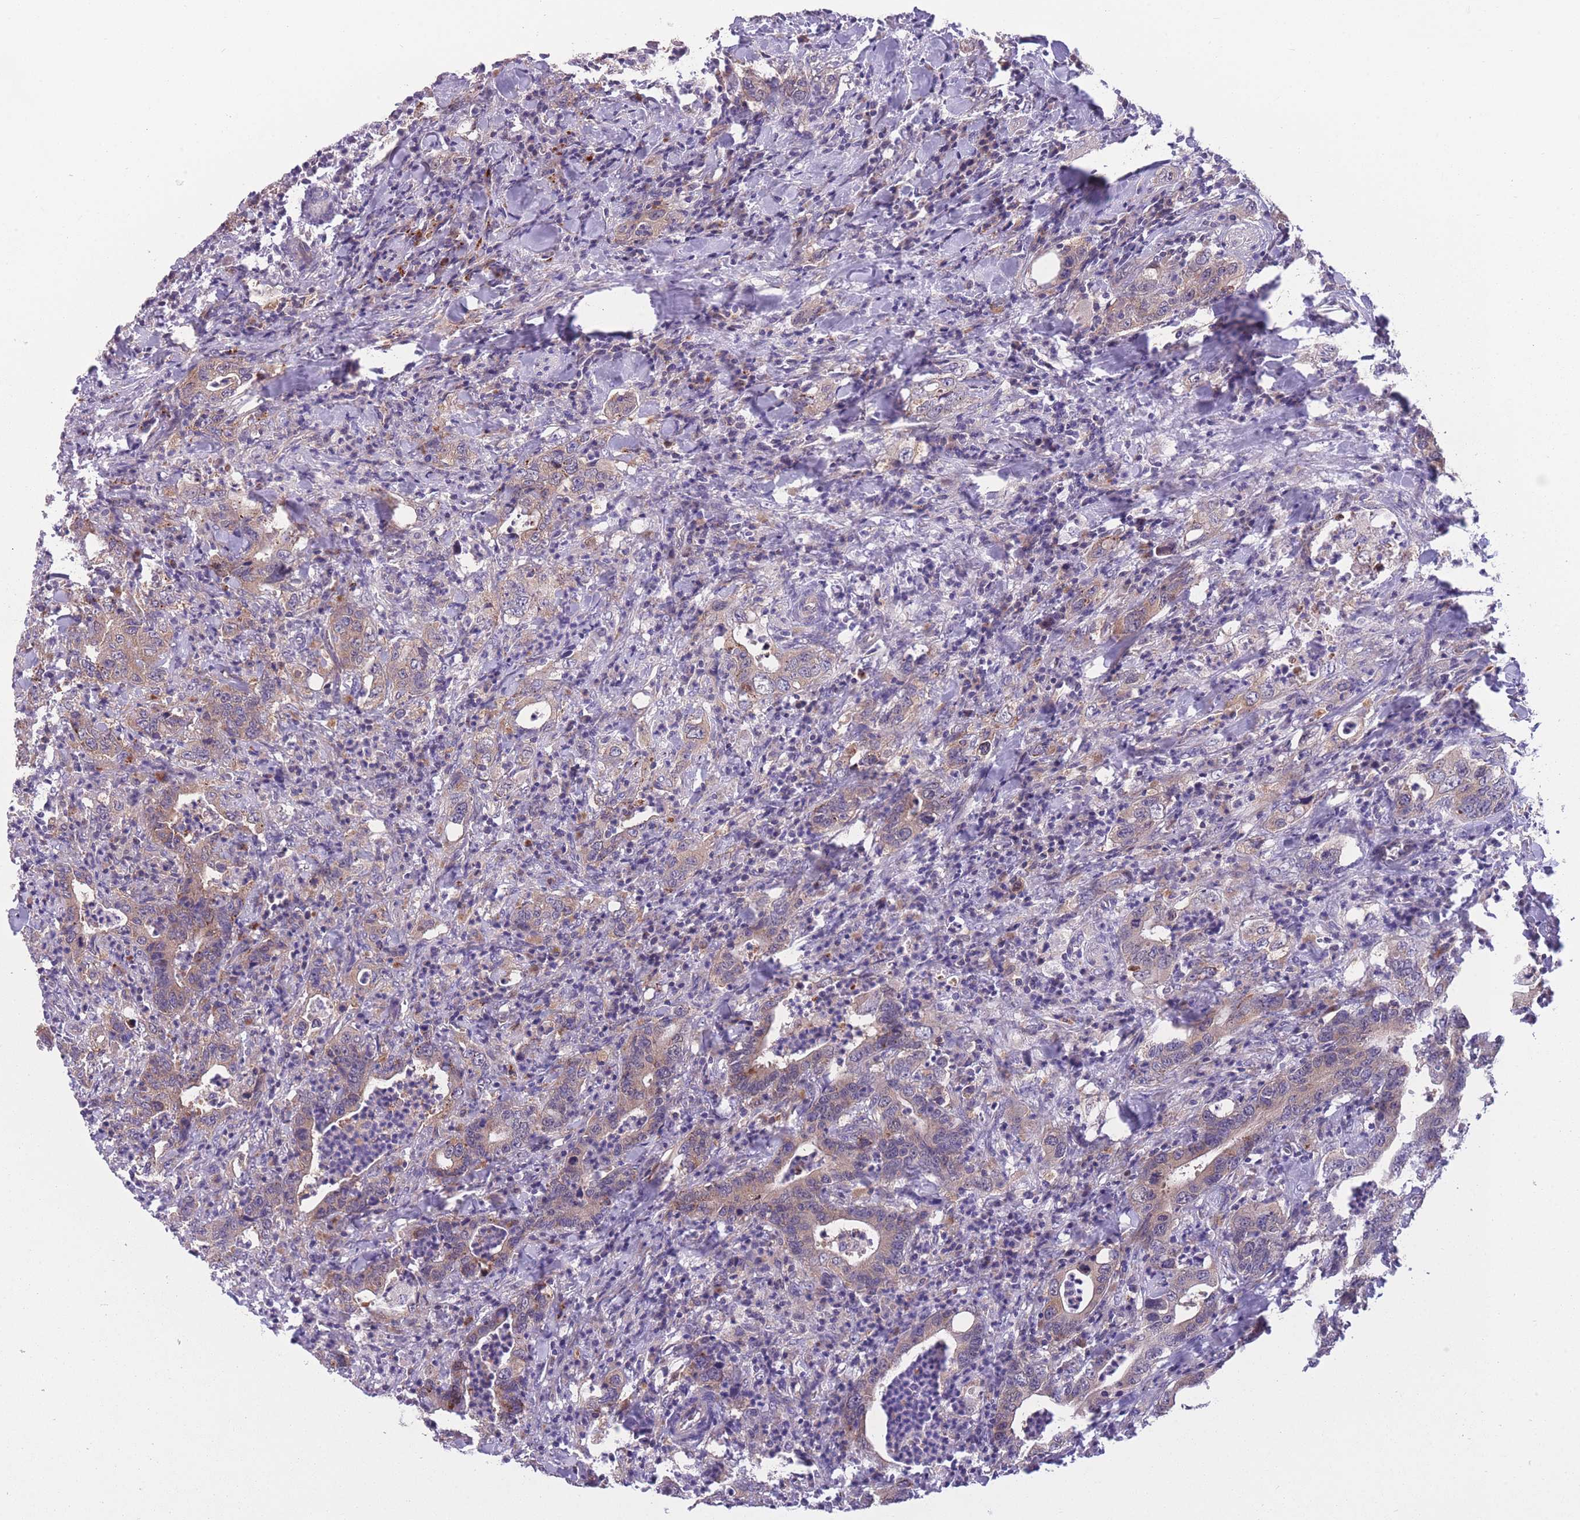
{"staining": {"intensity": "moderate", "quantity": ">75%", "location": "cytoplasmic/membranous"}, "tissue": "colorectal cancer", "cell_type": "Tumor cells", "image_type": "cancer", "snomed": [{"axis": "morphology", "description": "Adenocarcinoma, NOS"}, {"axis": "topography", "description": "Colon"}], "caption": "Tumor cells exhibit medium levels of moderate cytoplasmic/membranous positivity in approximately >75% of cells in human colorectal cancer (adenocarcinoma).", "gene": "CCT6B", "patient": {"sex": "female", "age": 75}}